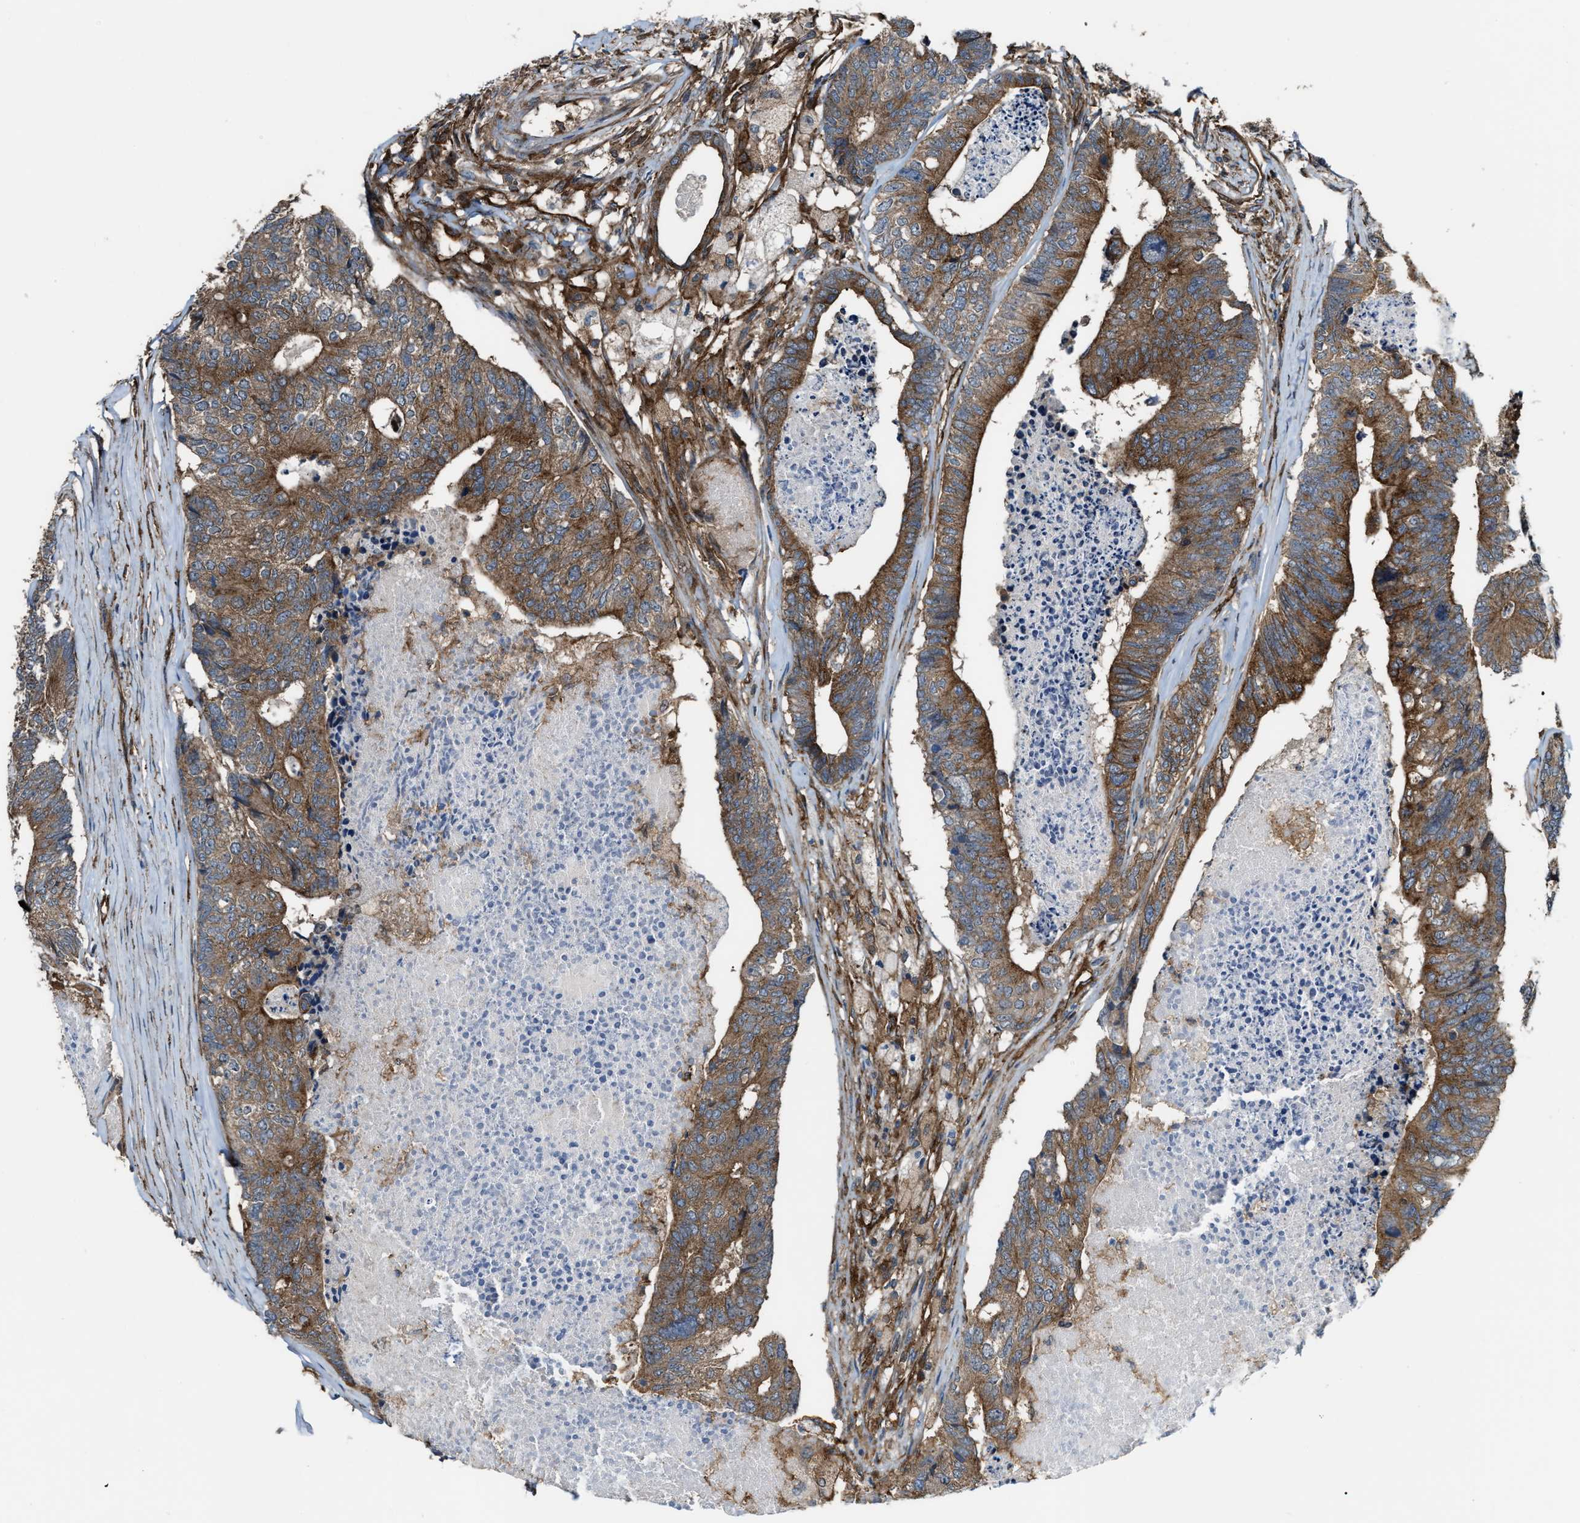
{"staining": {"intensity": "moderate", "quantity": ">75%", "location": "cytoplasmic/membranous"}, "tissue": "colorectal cancer", "cell_type": "Tumor cells", "image_type": "cancer", "snomed": [{"axis": "morphology", "description": "Adenocarcinoma, NOS"}, {"axis": "topography", "description": "Colon"}], "caption": "Protein staining exhibits moderate cytoplasmic/membranous expression in approximately >75% of tumor cells in adenocarcinoma (colorectal).", "gene": "PICALM", "patient": {"sex": "female", "age": 67}}